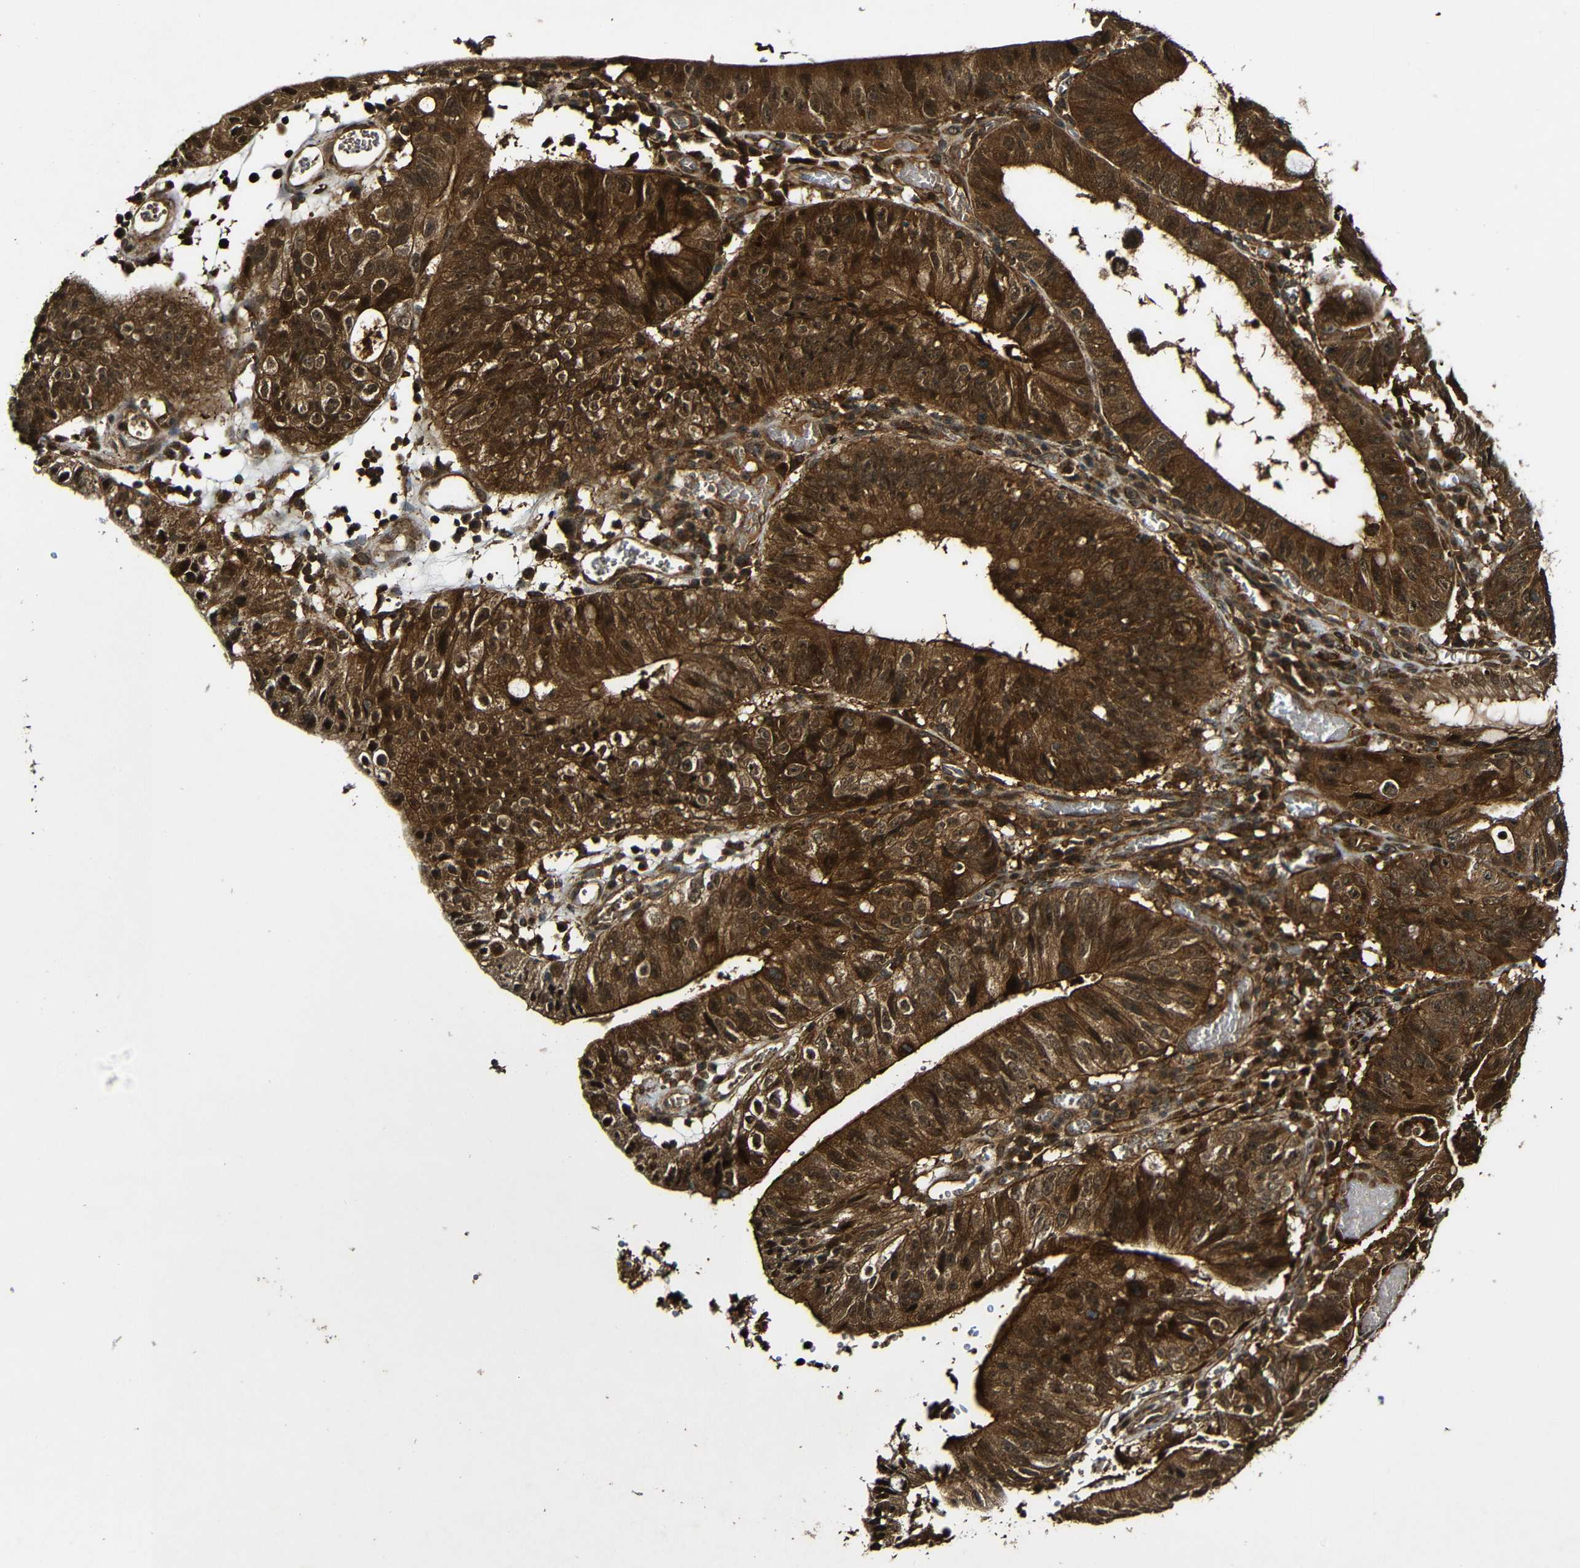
{"staining": {"intensity": "strong", "quantity": ">75%", "location": "cytoplasmic/membranous"}, "tissue": "stomach cancer", "cell_type": "Tumor cells", "image_type": "cancer", "snomed": [{"axis": "morphology", "description": "Adenocarcinoma, NOS"}, {"axis": "topography", "description": "Stomach"}], "caption": "An IHC image of neoplastic tissue is shown. Protein staining in brown highlights strong cytoplasmic/membranous positivity in stomach cancer within tumor cells. Immunohistochemistry (ihc) stains the protein in brown and the nuclei are stained blue.", "gene": "CASP8", "patient": {"sex": "male", "age": 59}}